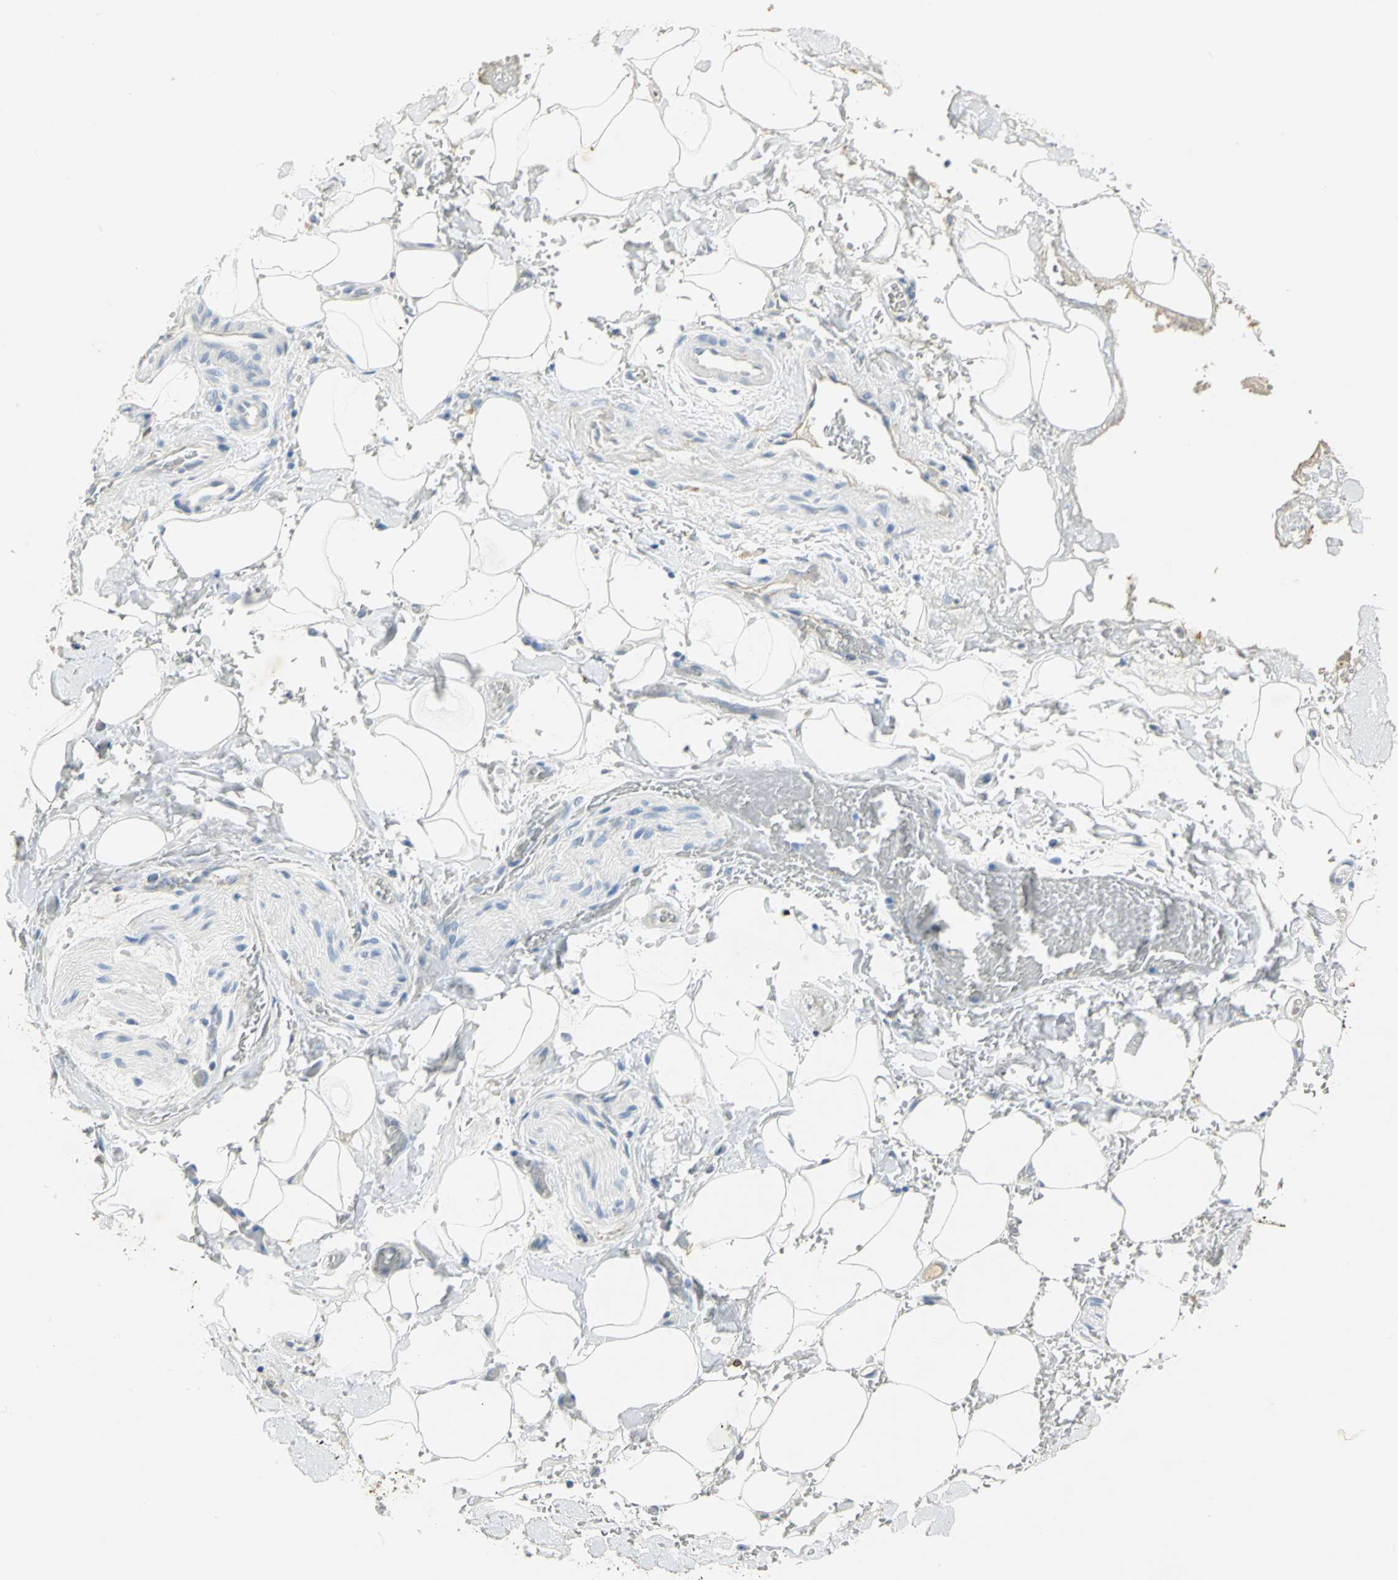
{"staining": {"intensity": "negative", "quantity": "none", "location": "none"}, "tissue": "adipose tissue", "cell_type": "Adipocytes", "image_type": "normal", "snomed": [{"axis": "morphology", "description": "Normal tissue, NOS"}, {"axis": "morphology", "description": "Cholangiocarcinoma"}, {"axis": "topography", "description": "Liver"}, {"axis": "topography", "description": "Peripheral nerve tissue"}], "caption": "Histopathology image shows no protein positivity in adipocytes of normal adipose tissue.", "gene": "ANXA4", "patient": {"sex": "male", "age": 50}}